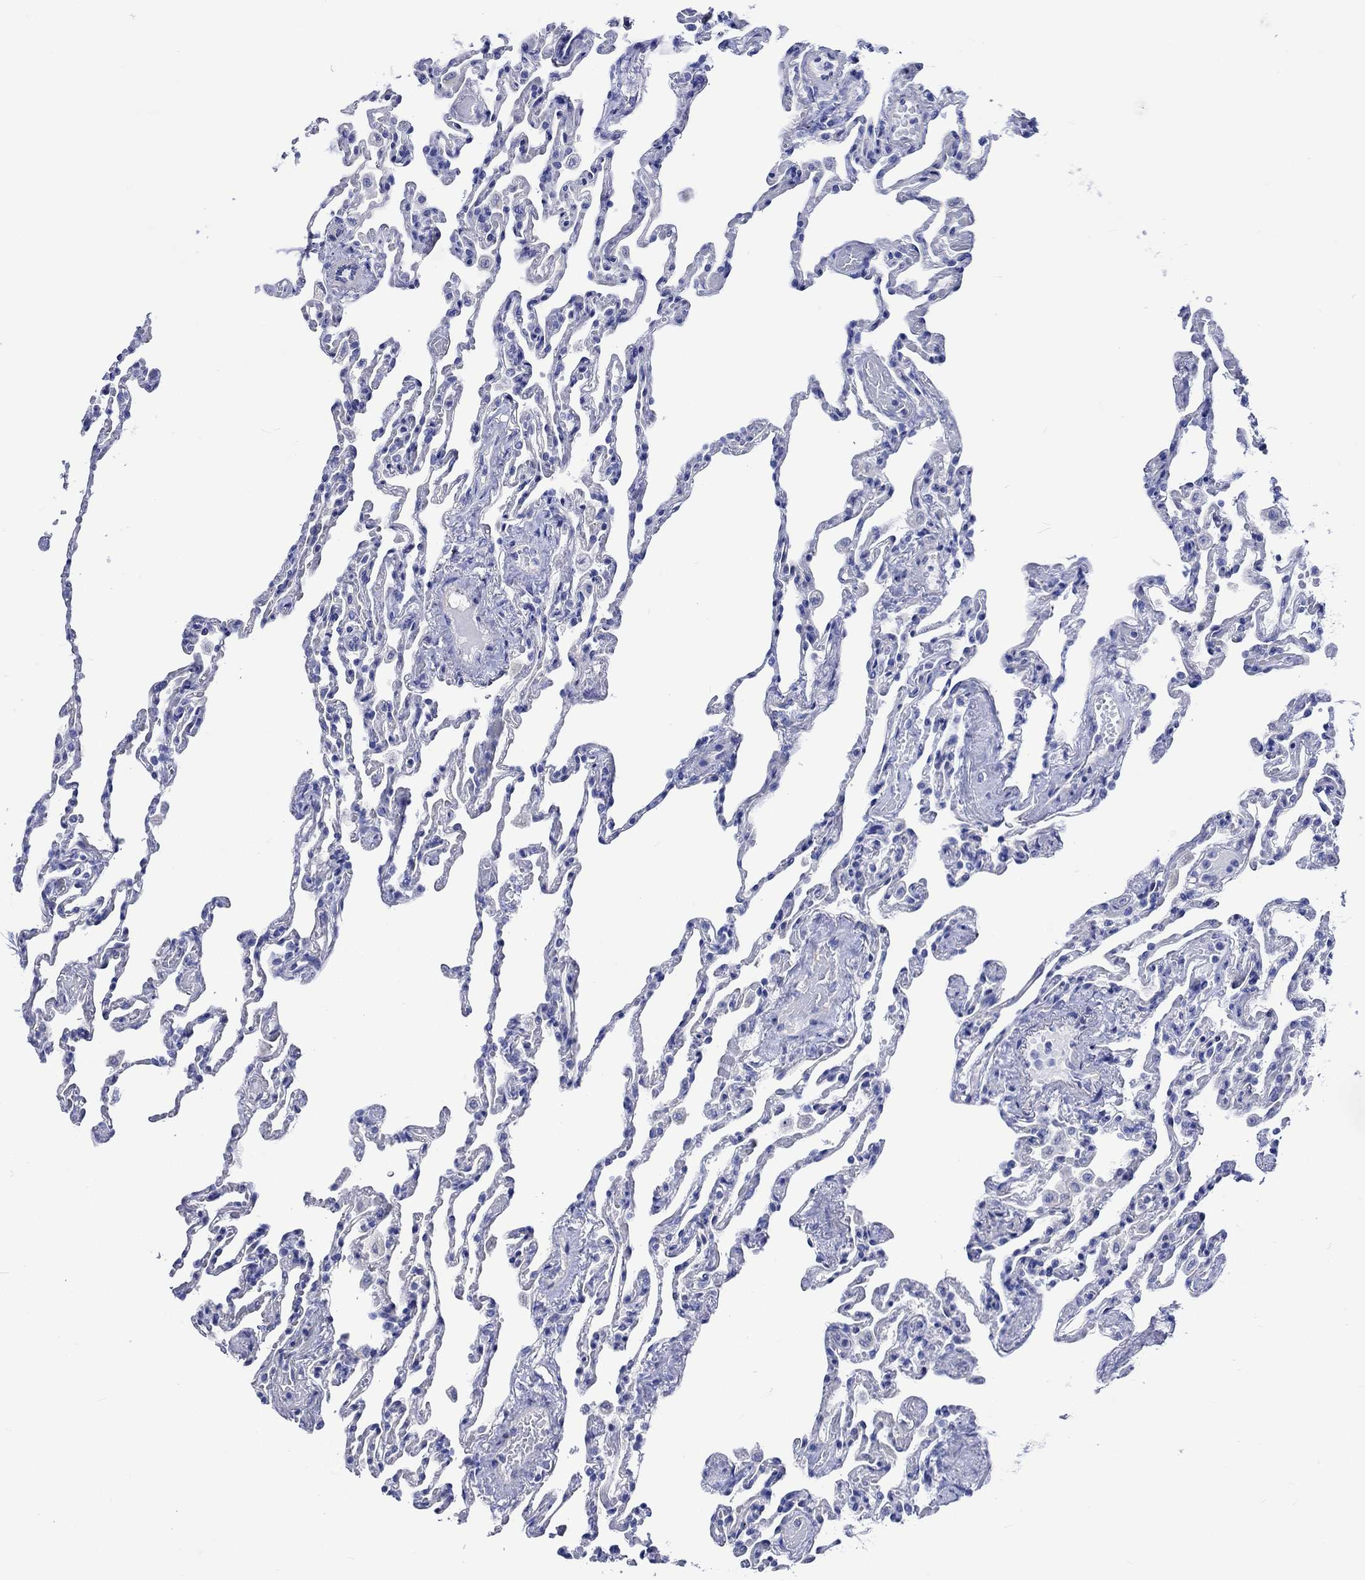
{"staining": {"intensity": "negative", "quantity": "none", "location": "none"}, "tissue": "lung", "cell_type": "Alveolar cells", "image_type": "normal", "snomed": [{"axis": "morphology", "description": "Normal tissue, NOS"}, {"axis": "topography", "description": "Lung"}], "caption": "Immunohistochemistry of unremarkable lung shows no expression in alveolar cells.", "gene": "HARBI1", "patient": {"sex": "female", "age": 43}}